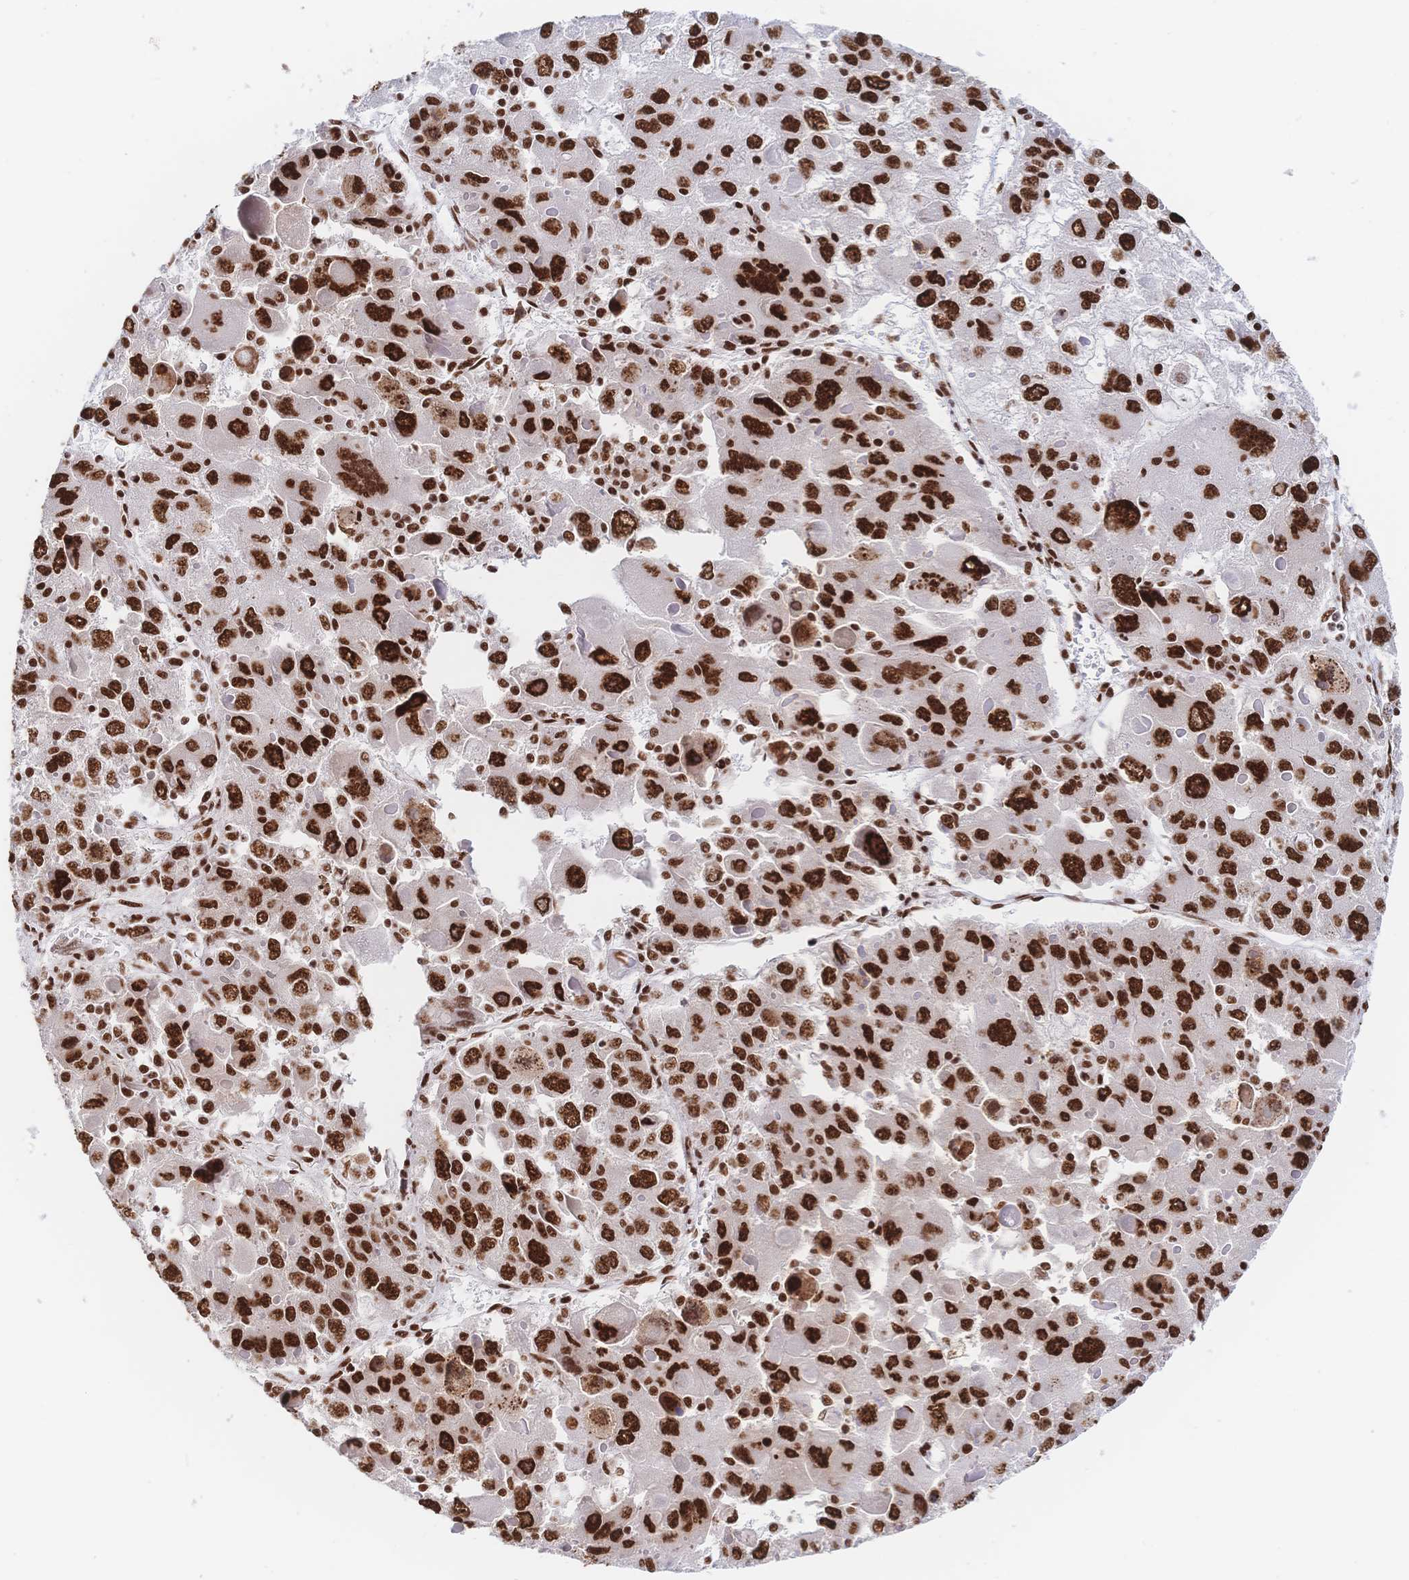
{"staining": {"intensity": "strong", "quantity": ">75%", "location": "nuclear"}, "tissue": "liver cancer", "cell_type": "Tumor cells", "image_type": "cancer", "snomed": [{"axis": "morphology", "description": "Carcinoma, Hepatocellular, NOS"}, {"axis": "topography", "description": "Liver"}], "caption": "Liver cancer (hepatocellular carcinoma) was stained to show a protein in brown. There is high levels of strong nuclear positivity in approximately >75% of tumor cells.", "gene": "SRSF1", "patient": {"sex": "female", "age": 41}}